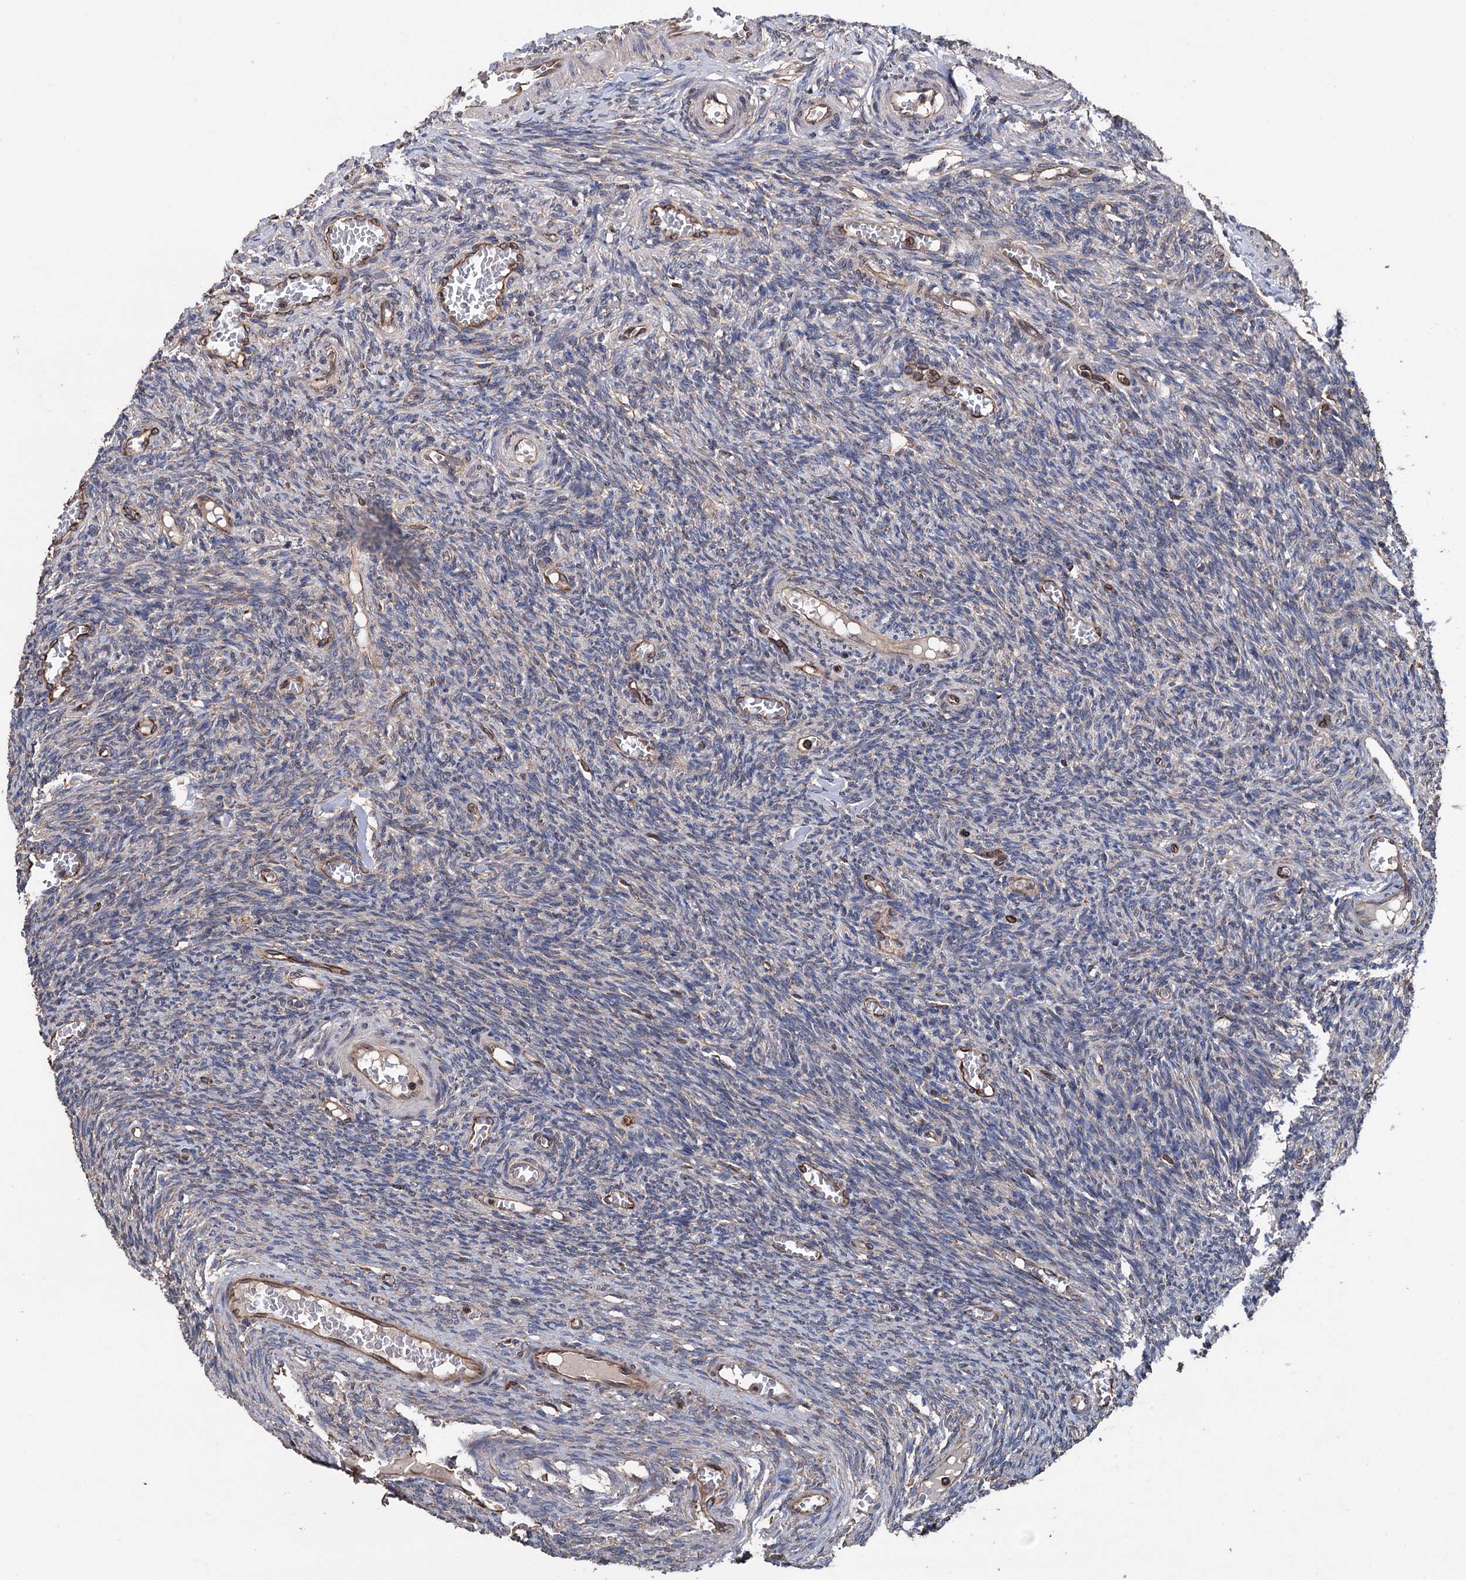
{"staining": {"intensity": "negative", "quantity": "none", "location": "none"}, "tissue": "ovary", "cell_type": "Follicle cells", "image_type": "normal", "snomed": [{"axis": "morphology", "description": "Normal tissue, NOS"}, {"axis": "topography", "description": "Ovary"}], "caption": "This is an immunohistochemistry (IHC) photomicrograph of normal human ovary. There is no expression in follicle cells.", "gene": "STING1", "patient": {"sex": "female", "age": 27}}